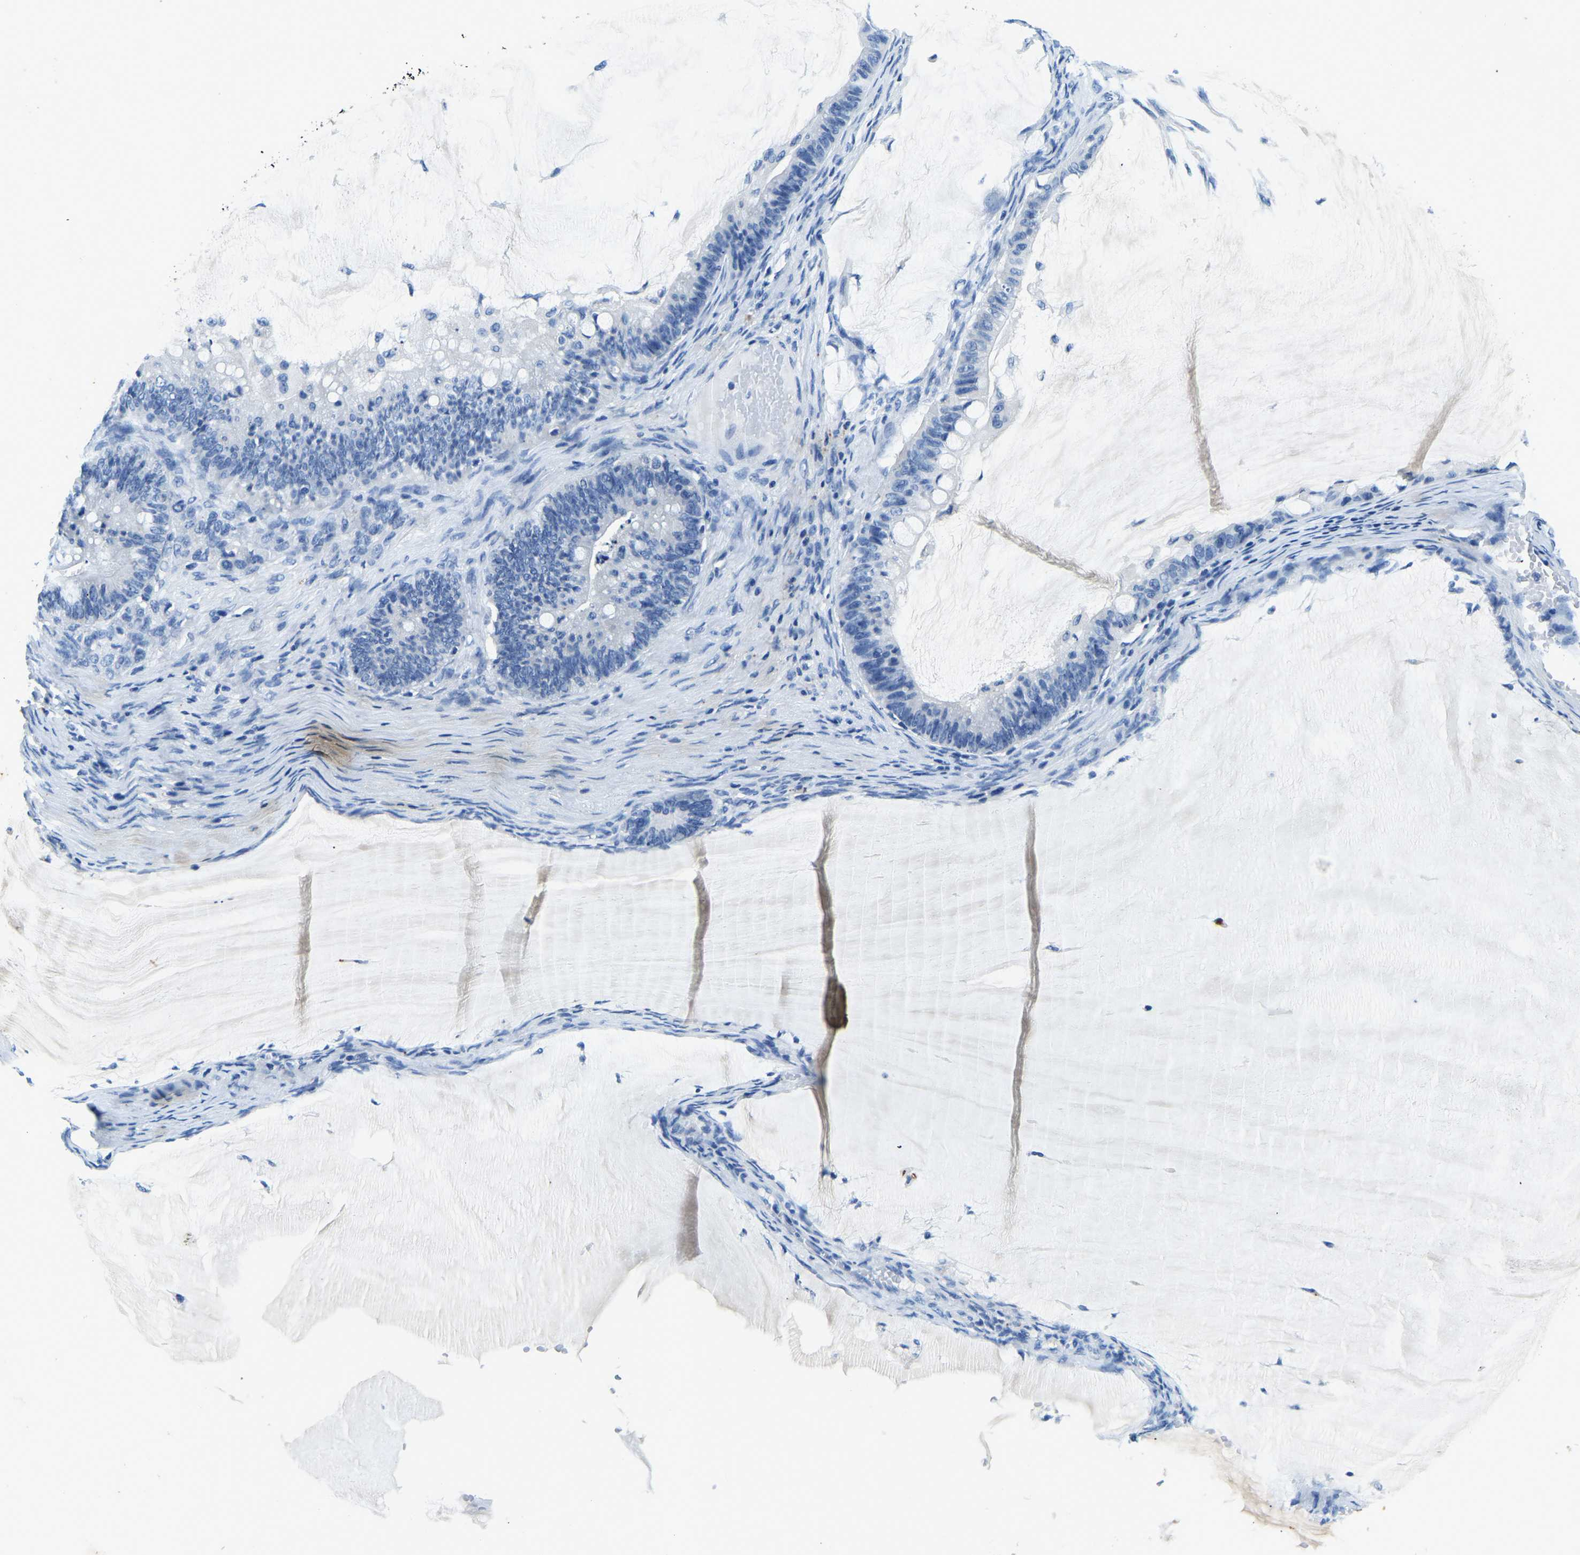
{"staining": {"intensity": "negative", "quantity": "none", "location": "none"}, "tissue": "ovarian cancer", "cell_type": "Tumor cells", "image_type": "cancer", "snomed": [{"axis": "morphology", "description": "Cystadenocarcinoma, mucinous, NOS"}, {"axis": "topography", "description": "Ovary"}], "caption": "There is no significant staining in tumor cells of mucinous cystadenocarcinoma (ovarian).", "gene": "UBN2", "patient": {"sex": "female", "age": 61}}